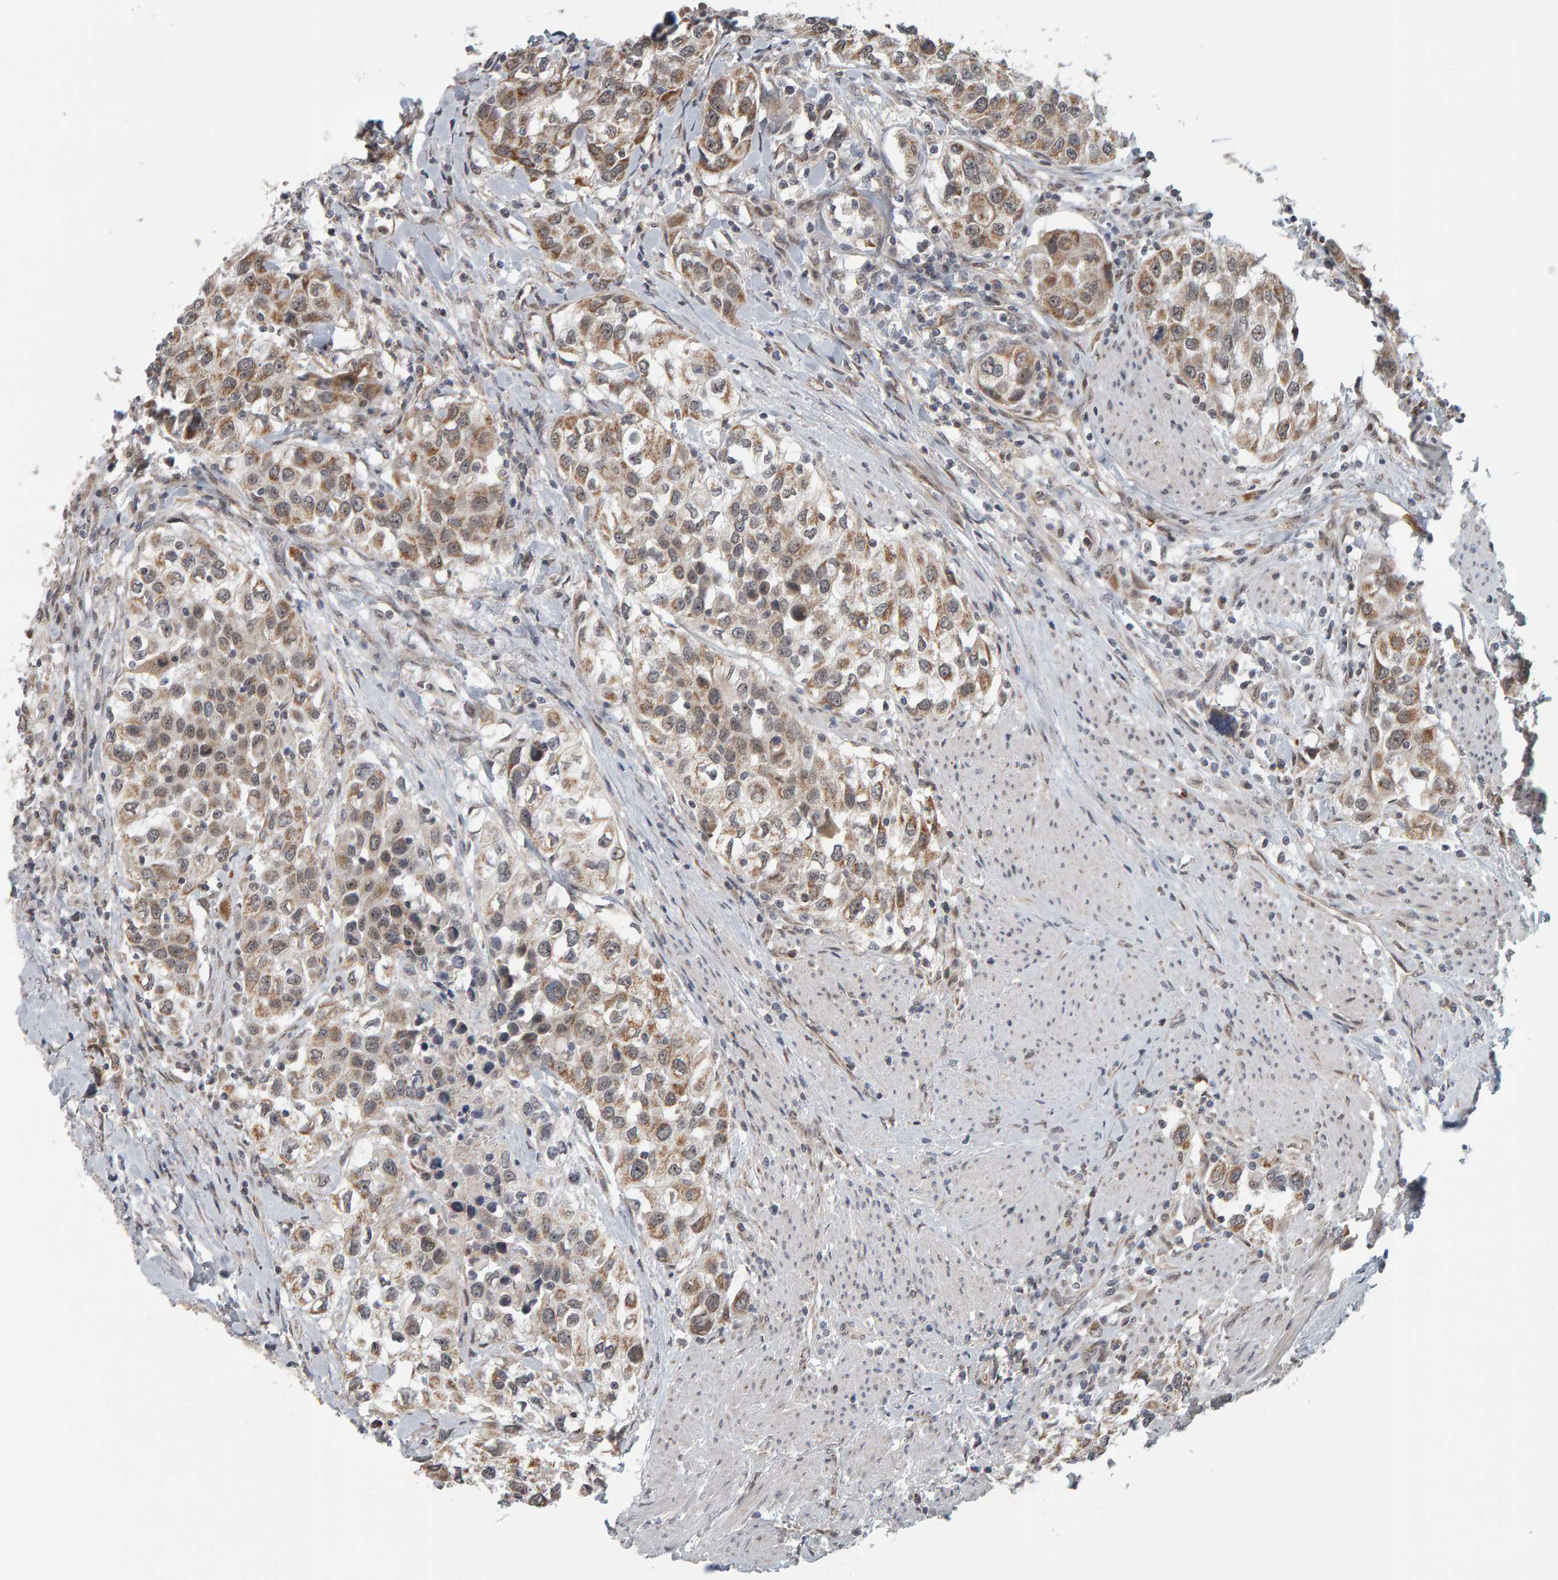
{"staining": {"intensity": "moderate", "quantity": ">75%", "location": "cytoplasmic/membranous"}, "tissue": "urothelial cancer", "cell_type": "Tumor cells", "image_type": "cancer", "snomed": [{"axis": "morphology", "description": "Urothelial carcinoma, High grade"}, {"axis": "topography", "description": "Urinary bladder"}], "caption": "Immunohistochemistry (IHC) (DAB) staining of human urothelial cancer reveals moderate cytoplasmic/membranous protein positivity in about >75% of tumor cells.", "gene": "DAP3", "patient": {"sex": "female", "age": 80}}